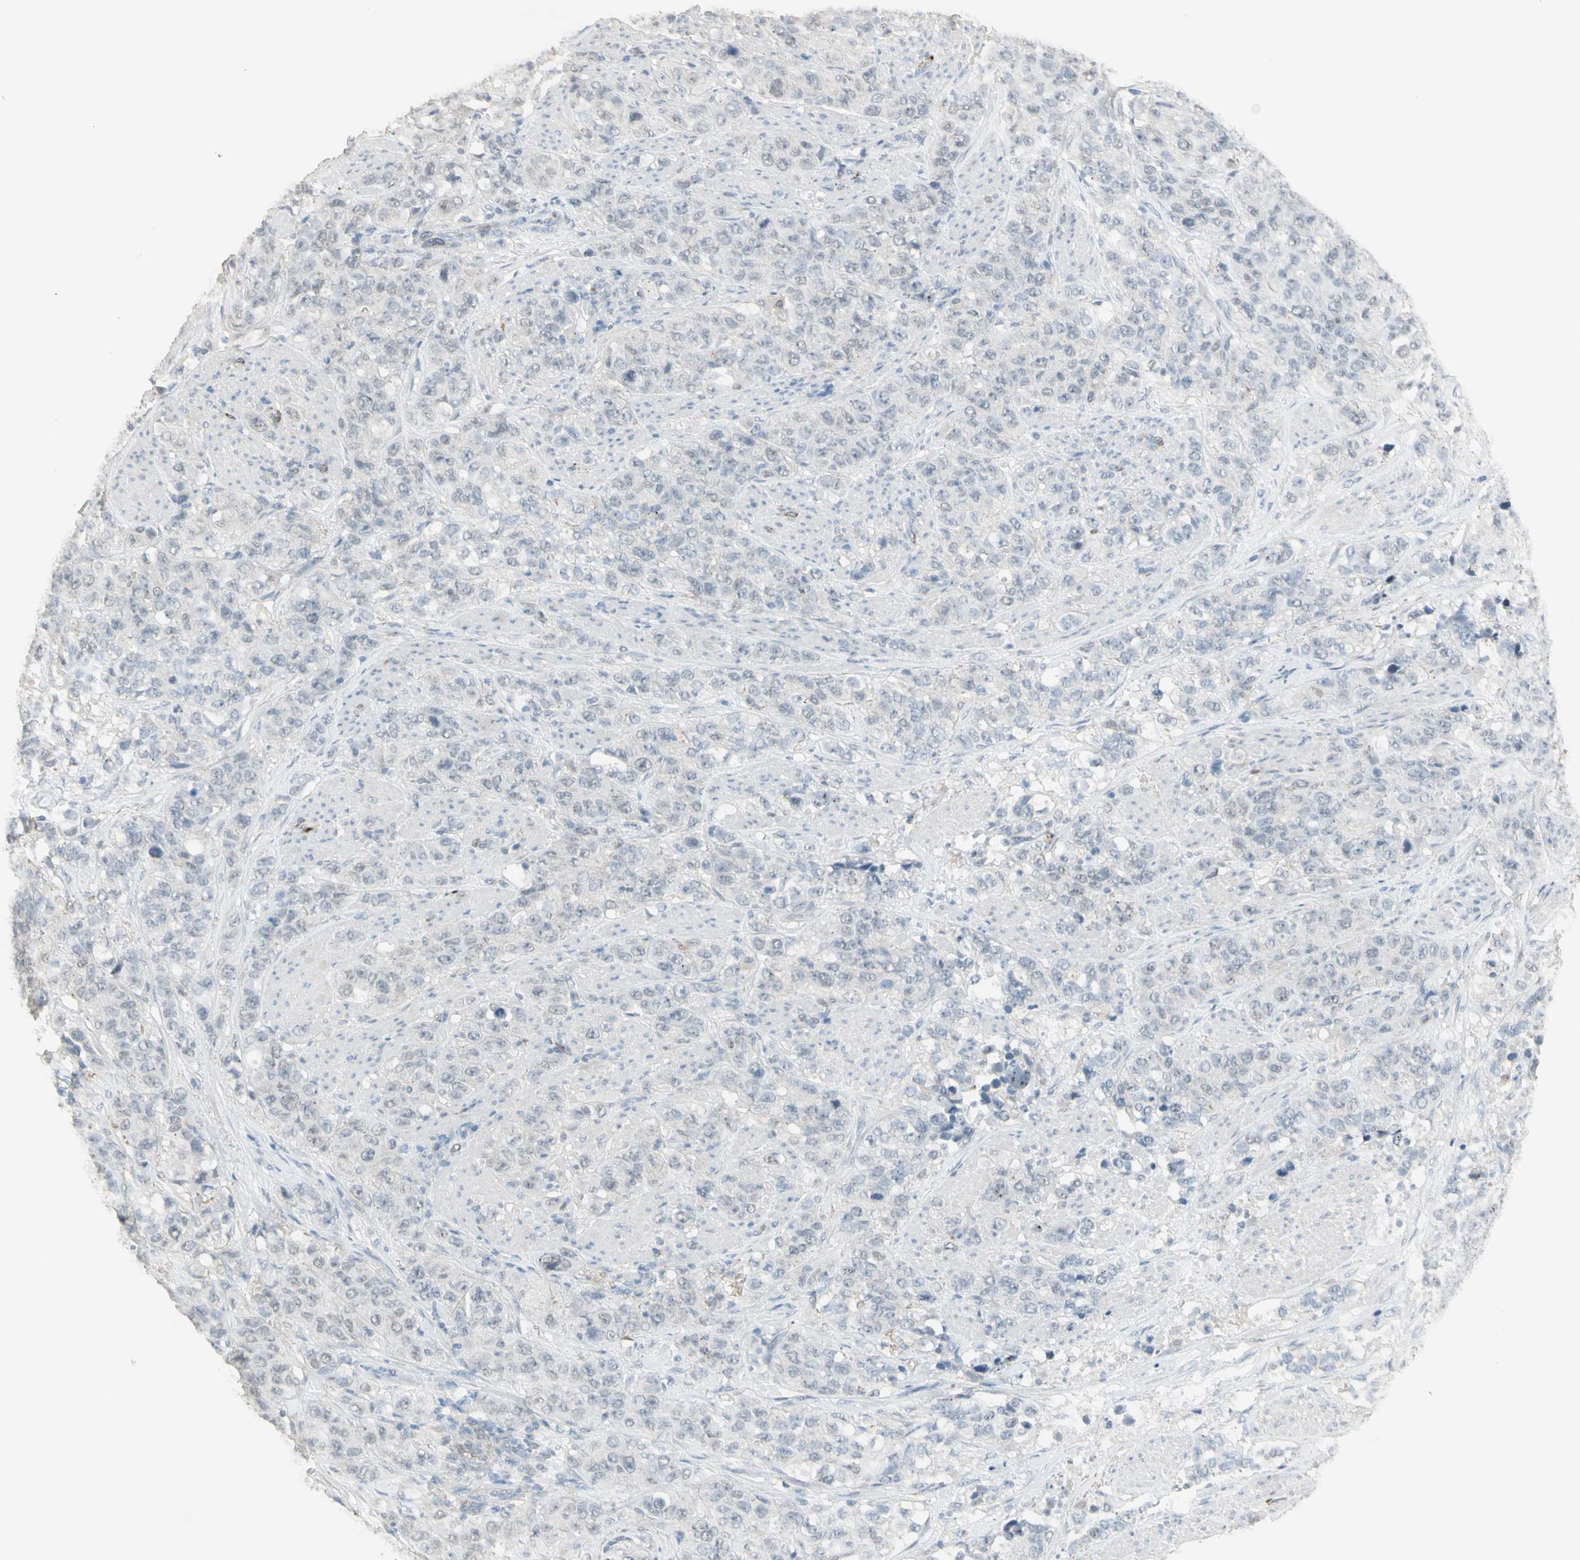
{"staining": {"intensity": "negative", "quantity": "none", "location": "none"}, "tissue": "stomach cancer", "cell_type": "Tumor cells", "image_type": "cancer", "snomed": [{"axis": "morphology", "description": "Adenocarcinoma, NOS"}, {"axis": "topography", "description": "Stomach"}], "caption": "This is an immunohistochemistry micrograph of adenocarcinoma (stomach). There is no expression in tumor cells.", "gene": "MUC3A", "patient": {"sex": "male", "age": 48}}